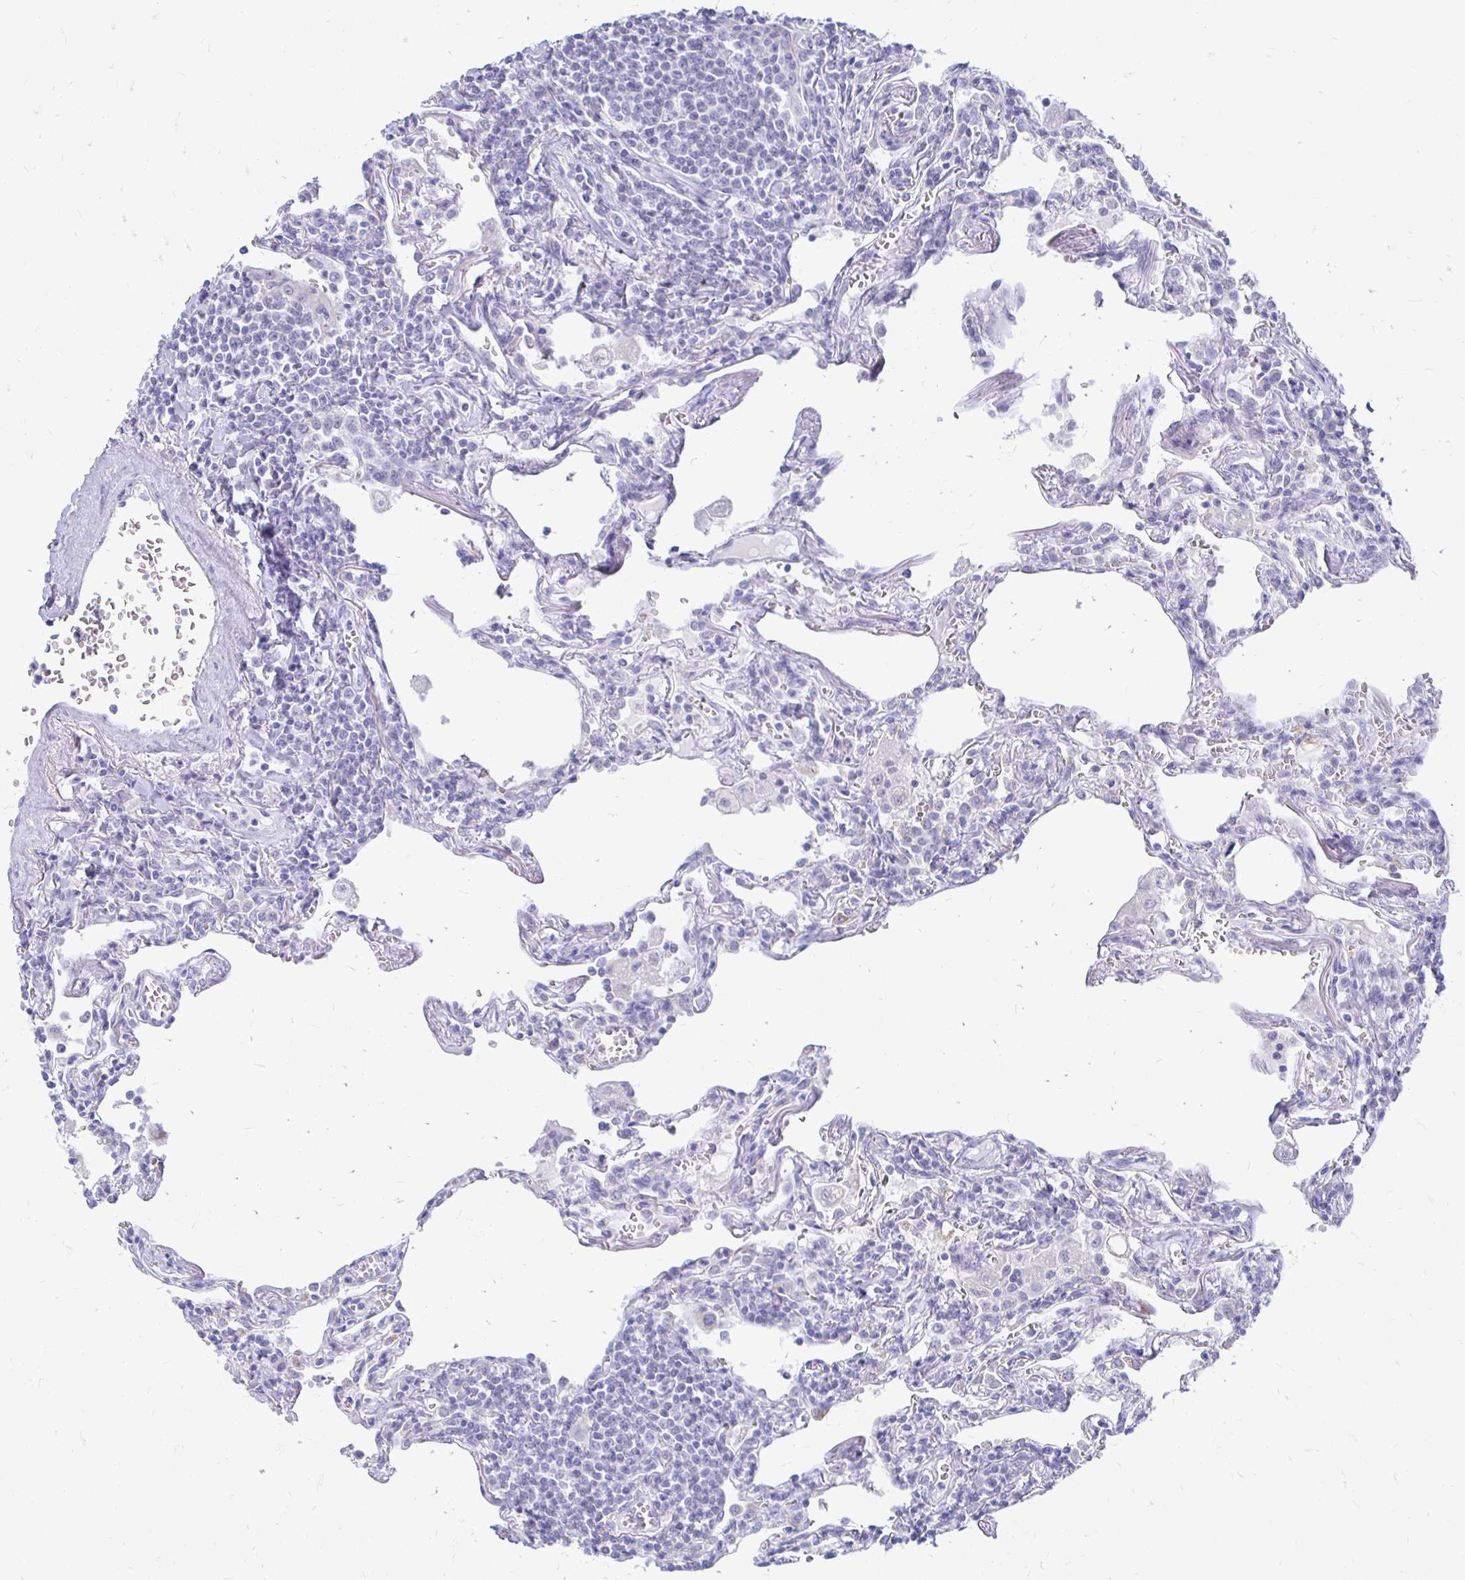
{"staining": {"intensity": "negative", "quantity": "none", "location": "none"}, "tissue": "lymphoma", "cell_type": "Tumor cells", "image_type": "cancer", "snomed": [{"axis": "morphology", "description": "Malignant lymphoma, non-Hodgkin's type, Low grade"}, {"axis": "topography", "description": "Lung"}], "caption": "Tumor cells show no significant protein staining in lymphoma. (Stains: DAB (3,3'-diaminobenzidine) IHC with hematoxylin counter stain, Microscopy: brightfield microscopy at high magnification).", "gene": "PEG10", "patient": {"sex": "female", "age": 71}}